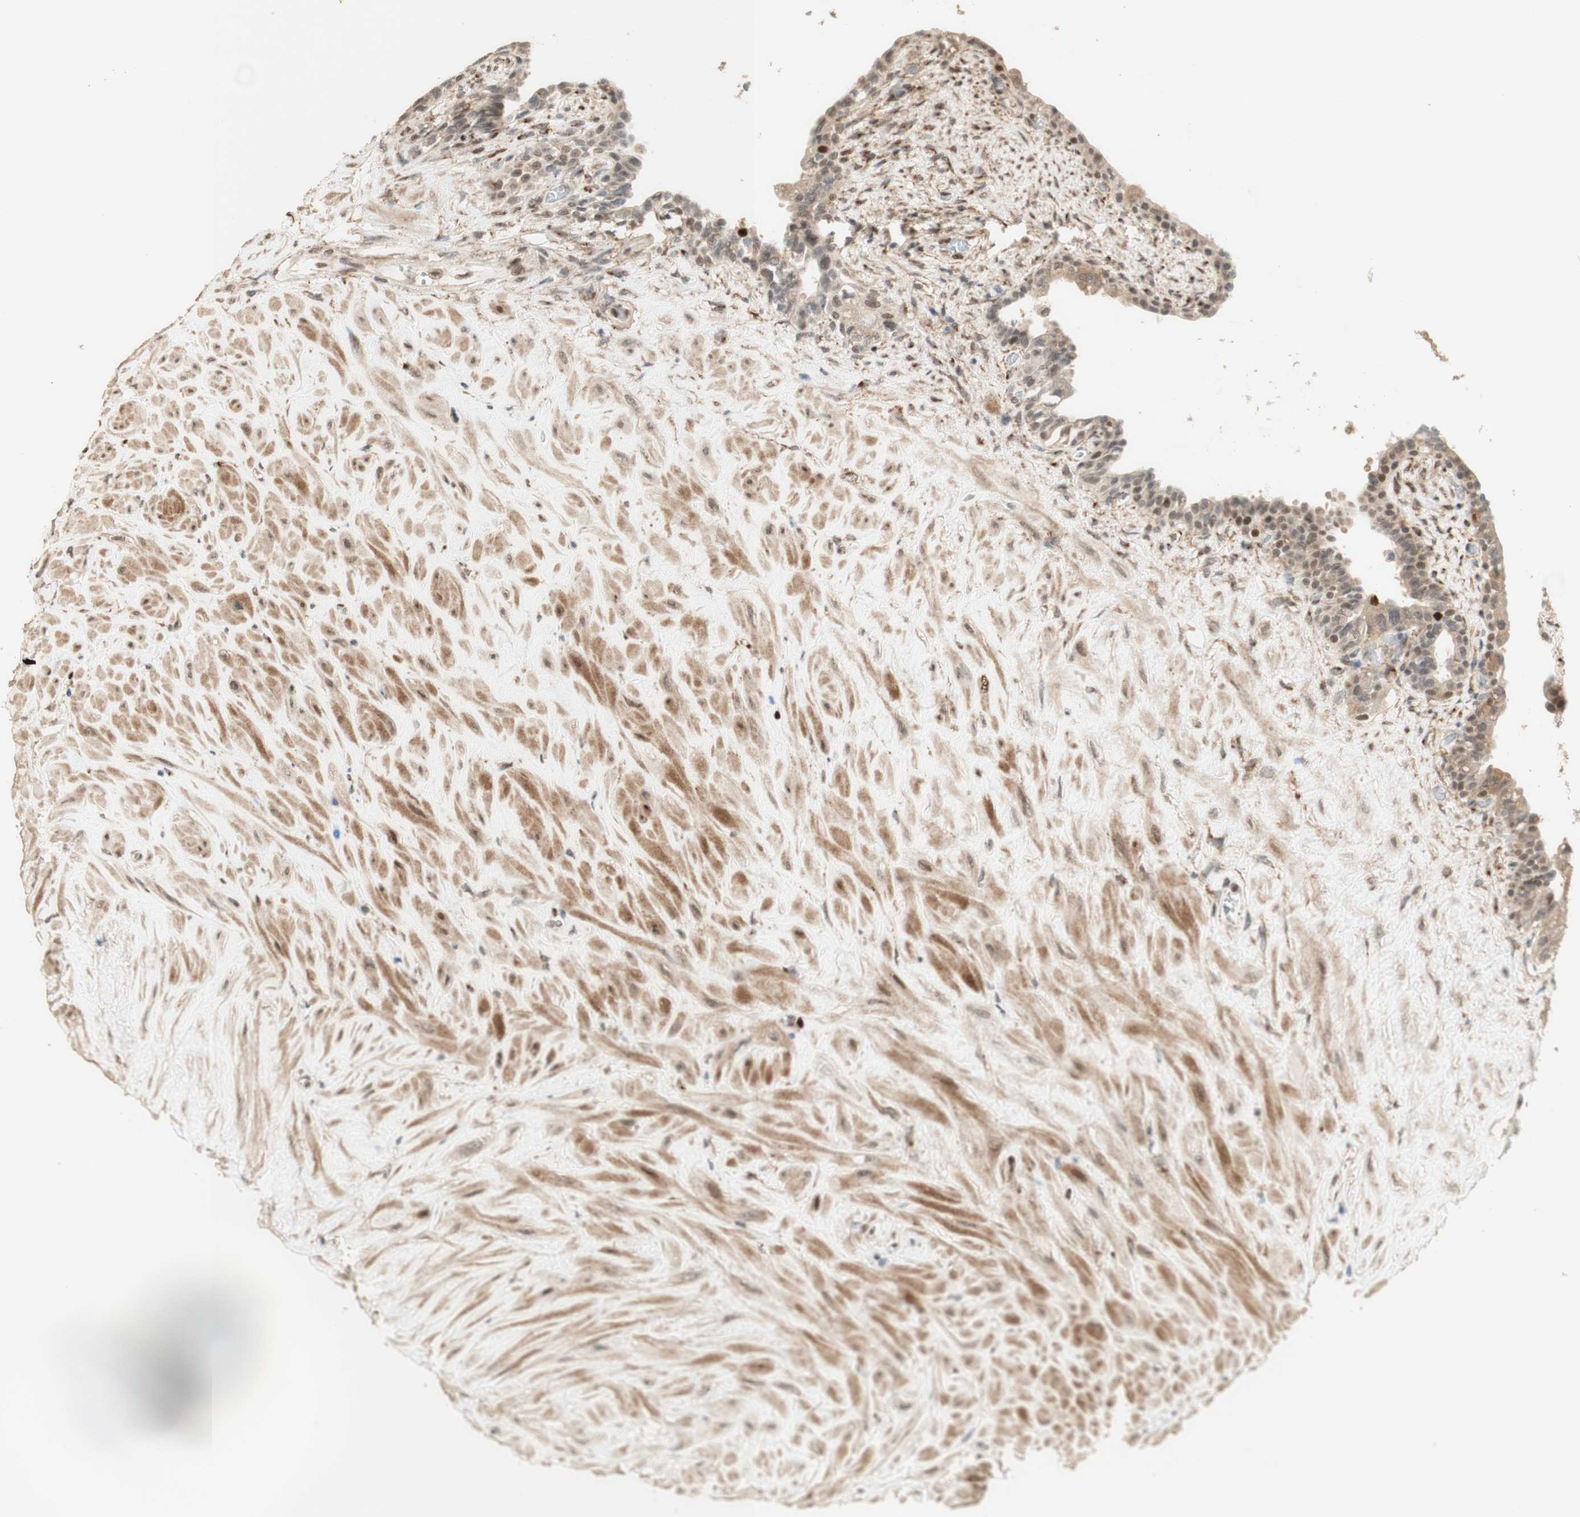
{"staining": {"intensity": "moderate", "quantity": "<25%", "location": "nuclear"}, "tissue": "seminal vesicle", "cell_type": "Glandular cells", "image_type": "normal", "snomed": [{"axis": "morphology", "description": "Normal tissue, NOS"}, {"axis": "topography", "description": "Seminal veicle"}], "caption": "Immunohistochemistry (DAB (3,3'-diaminobenzidine)) staining of normal seminal vesicle reveals moderate nuclear protein positivity in approximately <25% of glandular cells. The staining is performed using DAB (3,3'-diaminobenzidine) brown chromogen to label protein expression. The nuclei are counter-stained blue using hematoxylin.", "gene": "FOXP1", "patient": {"sex": "male", "age": 63}}